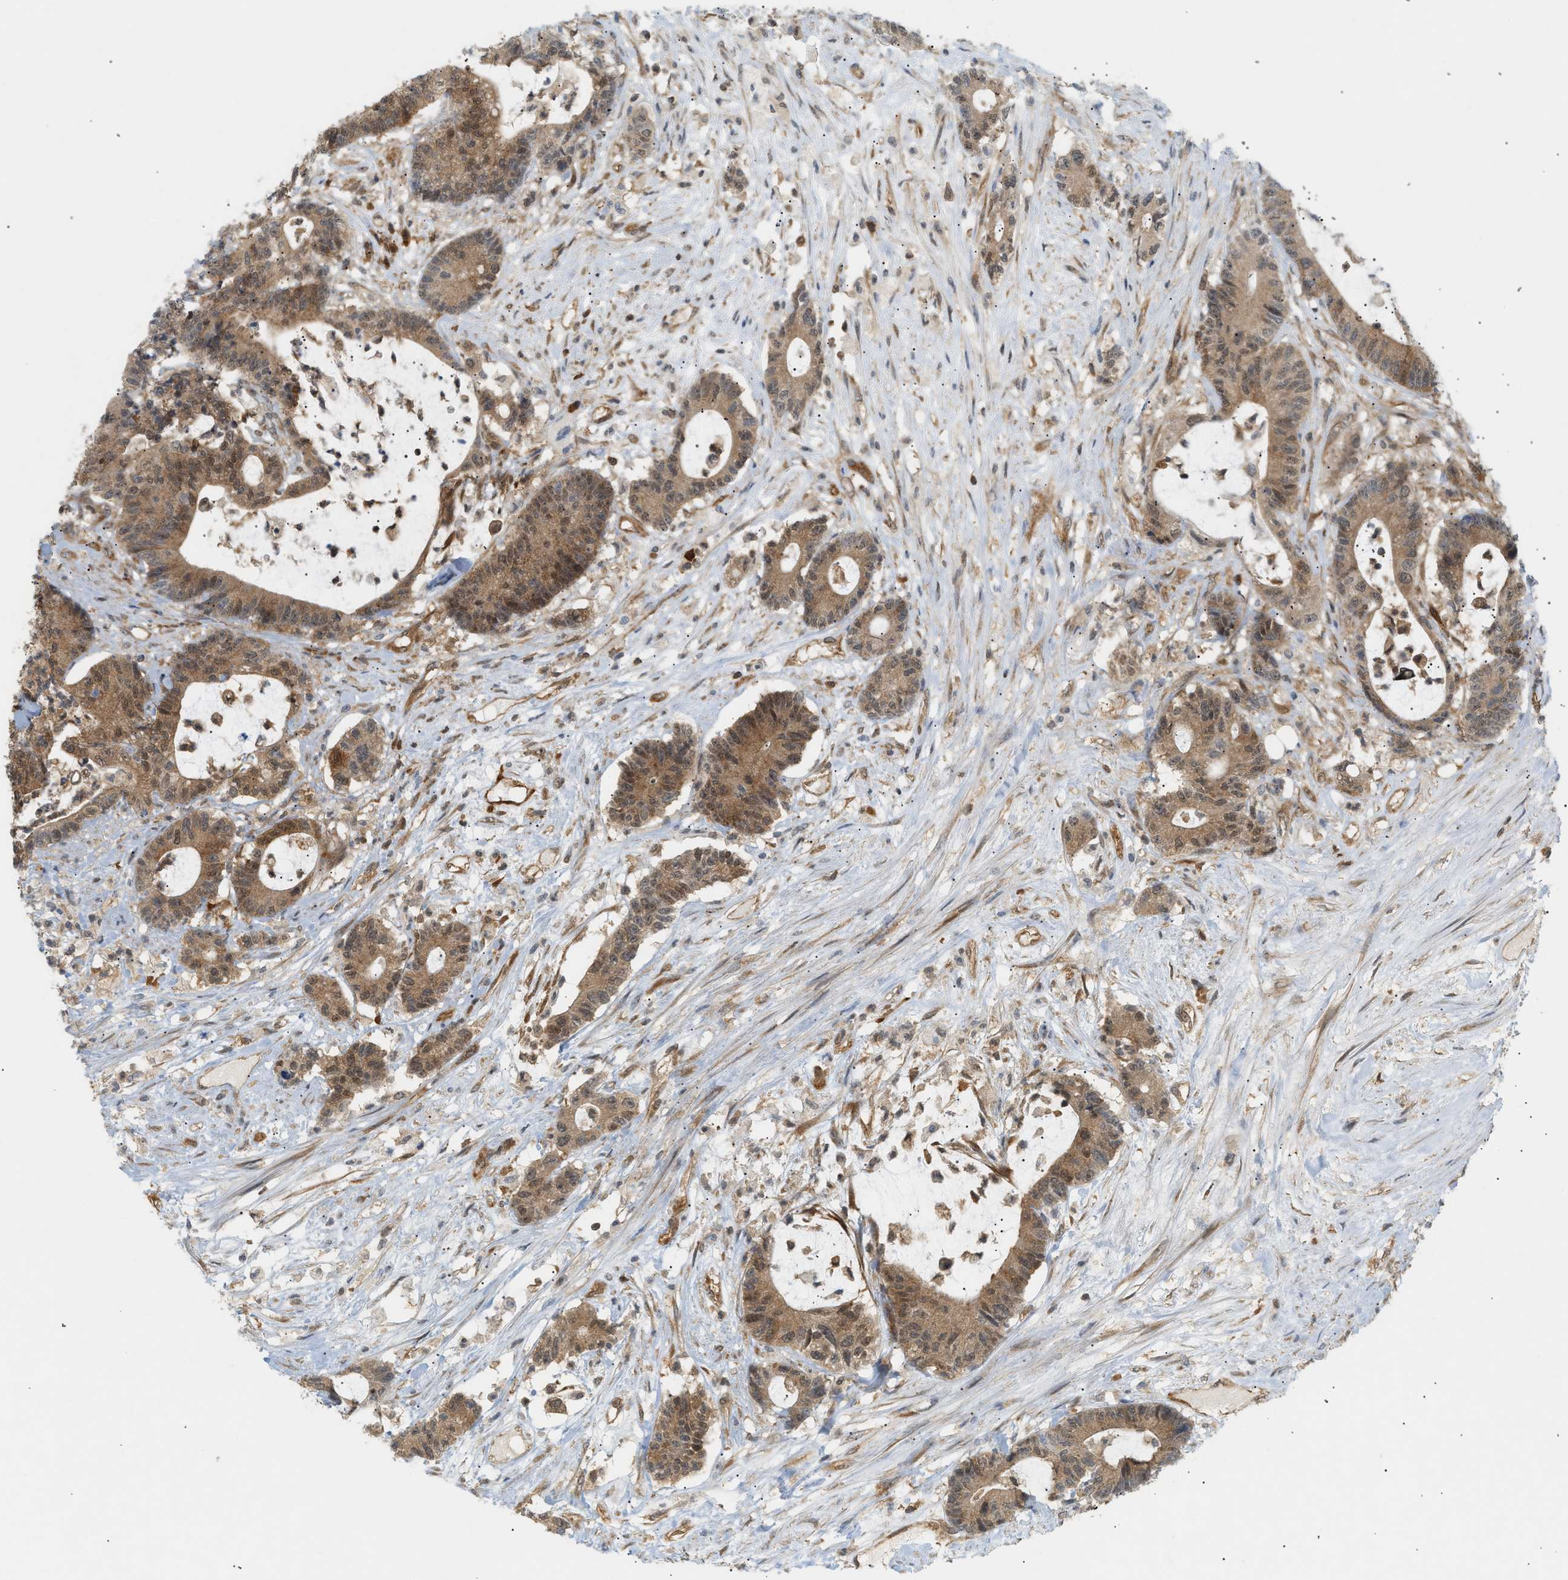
{"staining": {"intensity": "moderate", "quantity": ">75%", "location": "cytoplasmic/membranous,nuclear"}, "tissue": "colorectal cancer", "cell_type": "Tumor cells", "image_type": "cancer", "snomed": [{"axis": "morphology", "description": "Adenocarcinoma, NOS"}, {"axis": "topography", "description": "Colon"}], "caption": "Colorectal cancer tissue exhibits moderate cytoplasmic/membranous and nuclear positivity in approximately >75% of tumor cells, visualized by immunohistochemistry. (DAB IHC with brightfield microscopy, high magnification).", "gene": "SHC1", "patient": {"sex": "female", "age": 84}}